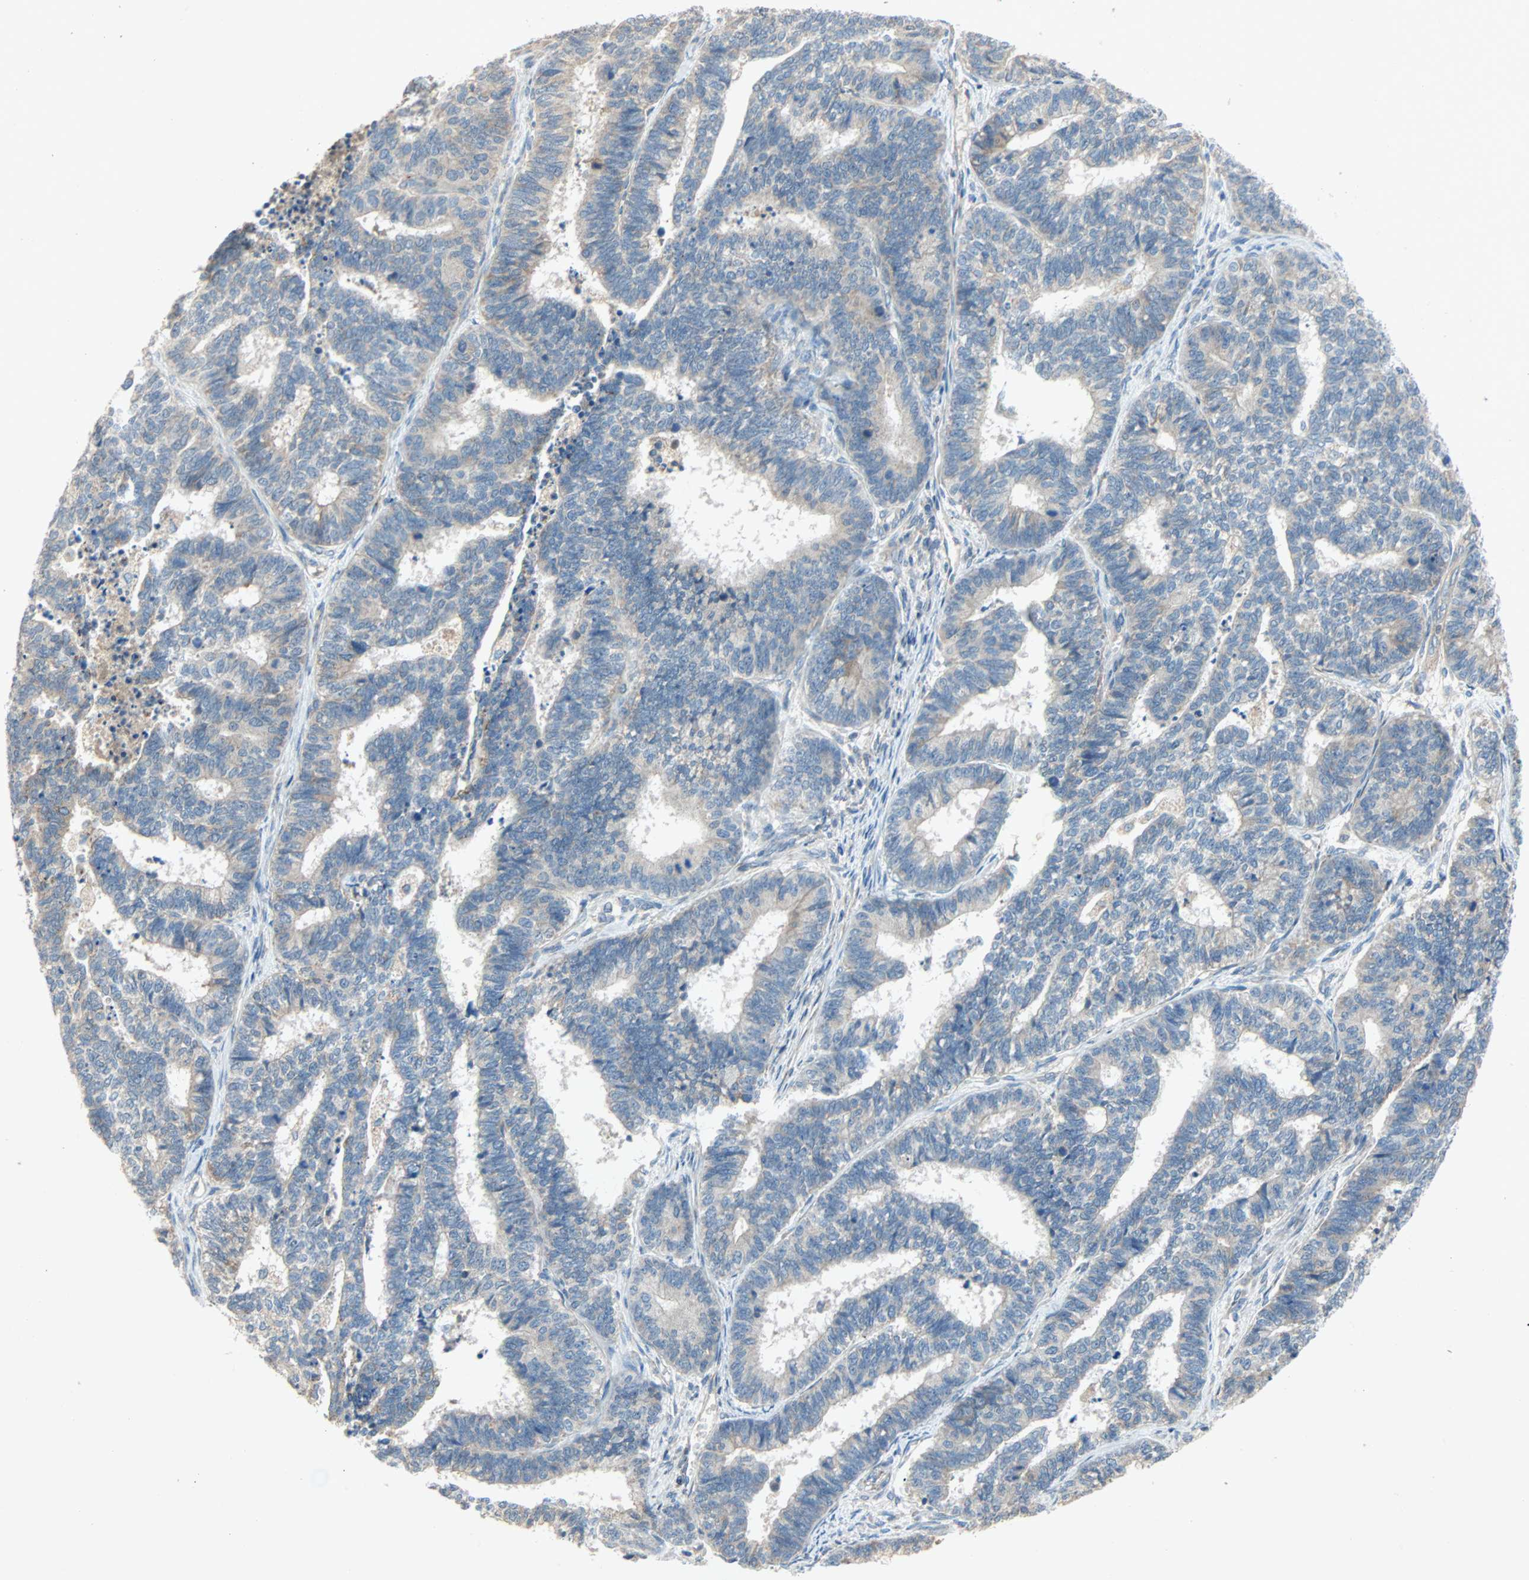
{"staining": {"intensity": "weak", "quantity": ">75%", "location": "cytoplasmic/membranous"}, "tissue": "endometrial cancer", "cell_type": "Tumor cells", "image_type": "cancer", "snomed": [{"axis": "morphology", "description": "Adenocarcinoma, NOS"}, {"axis": "topography", "description": "Endometrium"}], "caption": "Immunohistochemical staining of human adenocarcinoma (endometrial) demonstrates weak cytoplasmic/membranous protein staining in approximately >75% of tumor cells.", "gene": "XYLT1", "patient": {"sex": "female", "age": 70}}